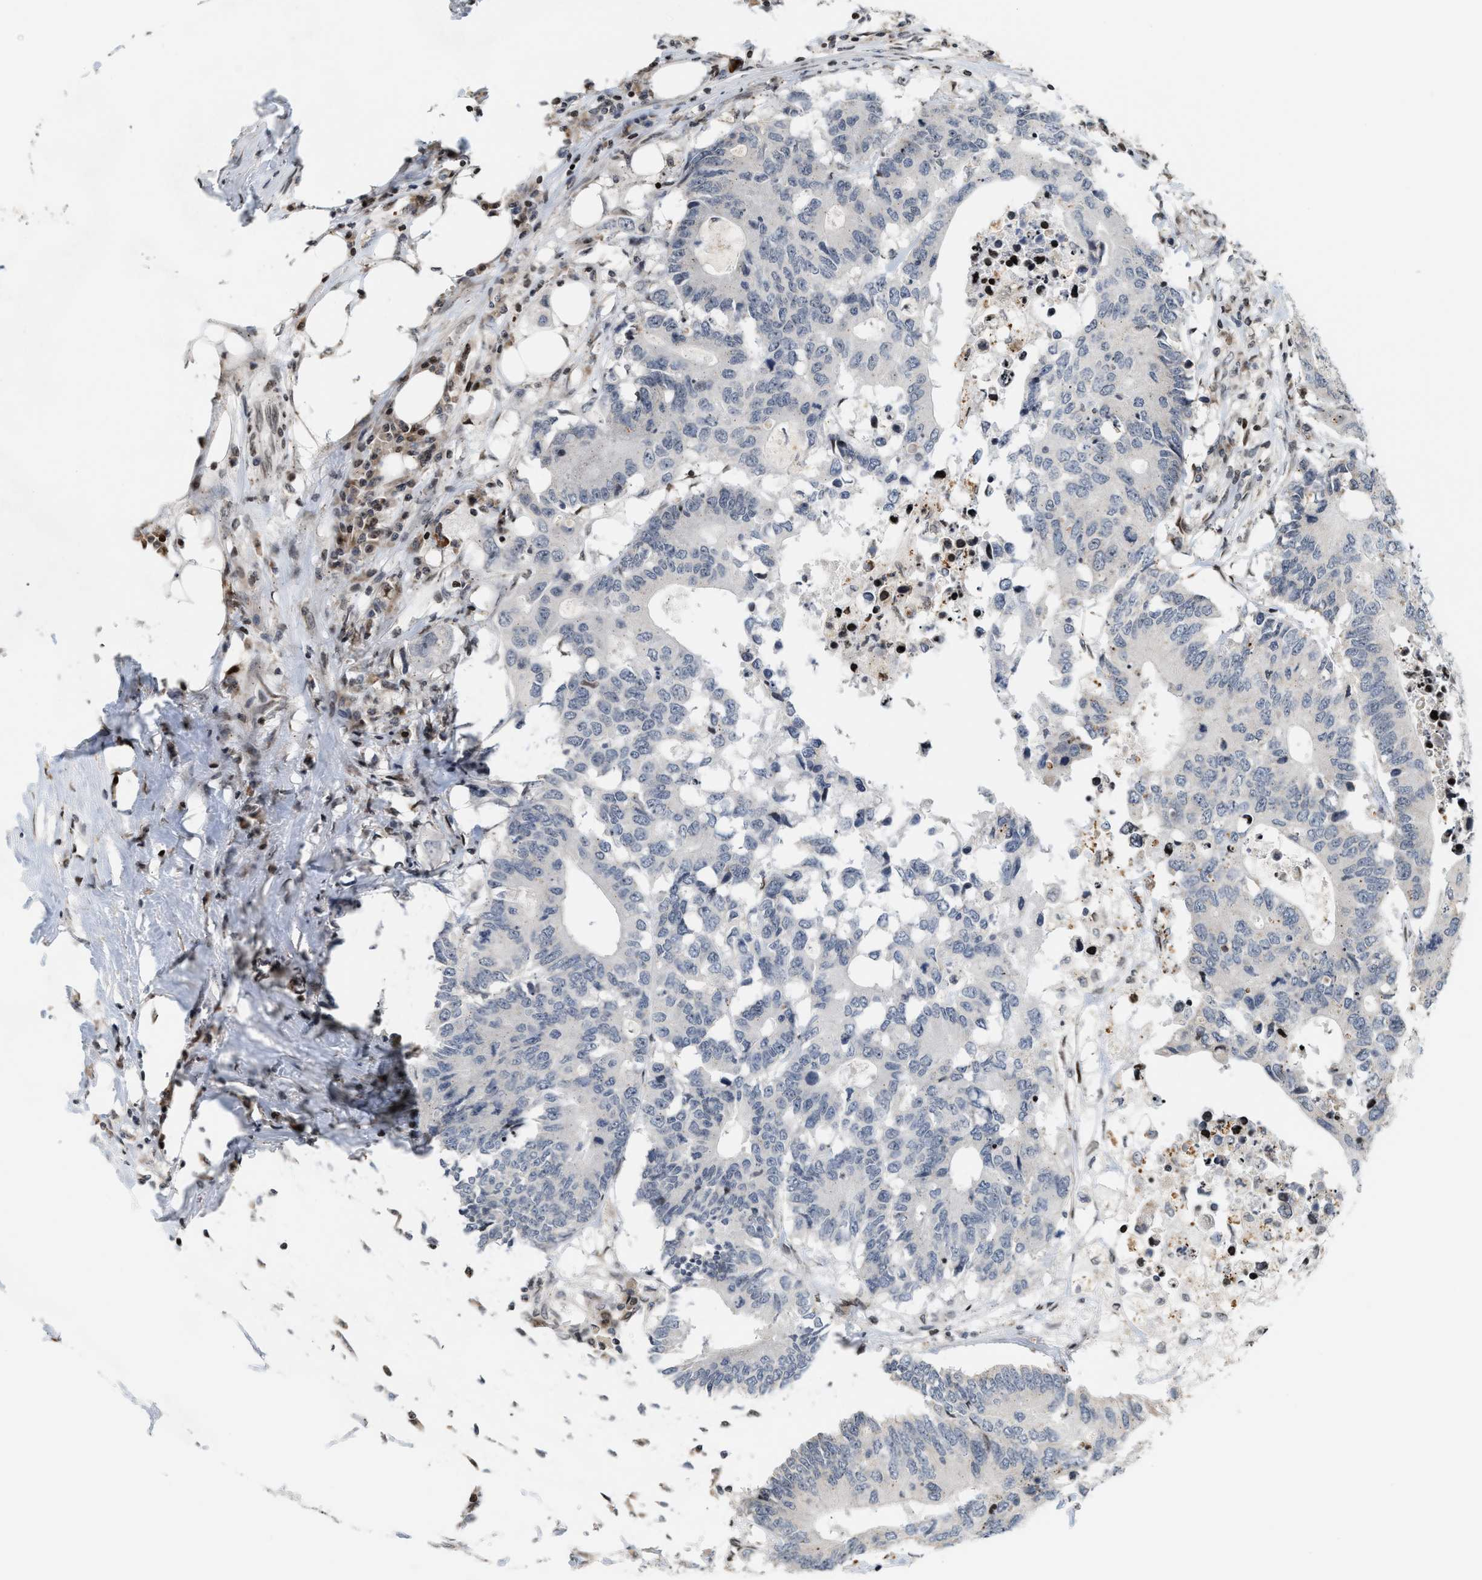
{"staining": {"intensity": "negative", "quantity": "none", "location": "none"}, "tissue": "colorectal cancer", "cell_type": "Tumor cells", "image_type": "cancer", "snomed": [{"axis": "morphology", "description": "Adenocarcinoma, NOS"}, {"axis": "topography", "description": "Colon"}], "caption": "Micrograph shows no significant protein positivity in tumor cells of colorectal cancer. (DAB (3,3'-diaminobenzidine) immunohistochemistry, high magnification).", "gene": "PDZD2", "patient": {"sex": "male", "age": 71}}